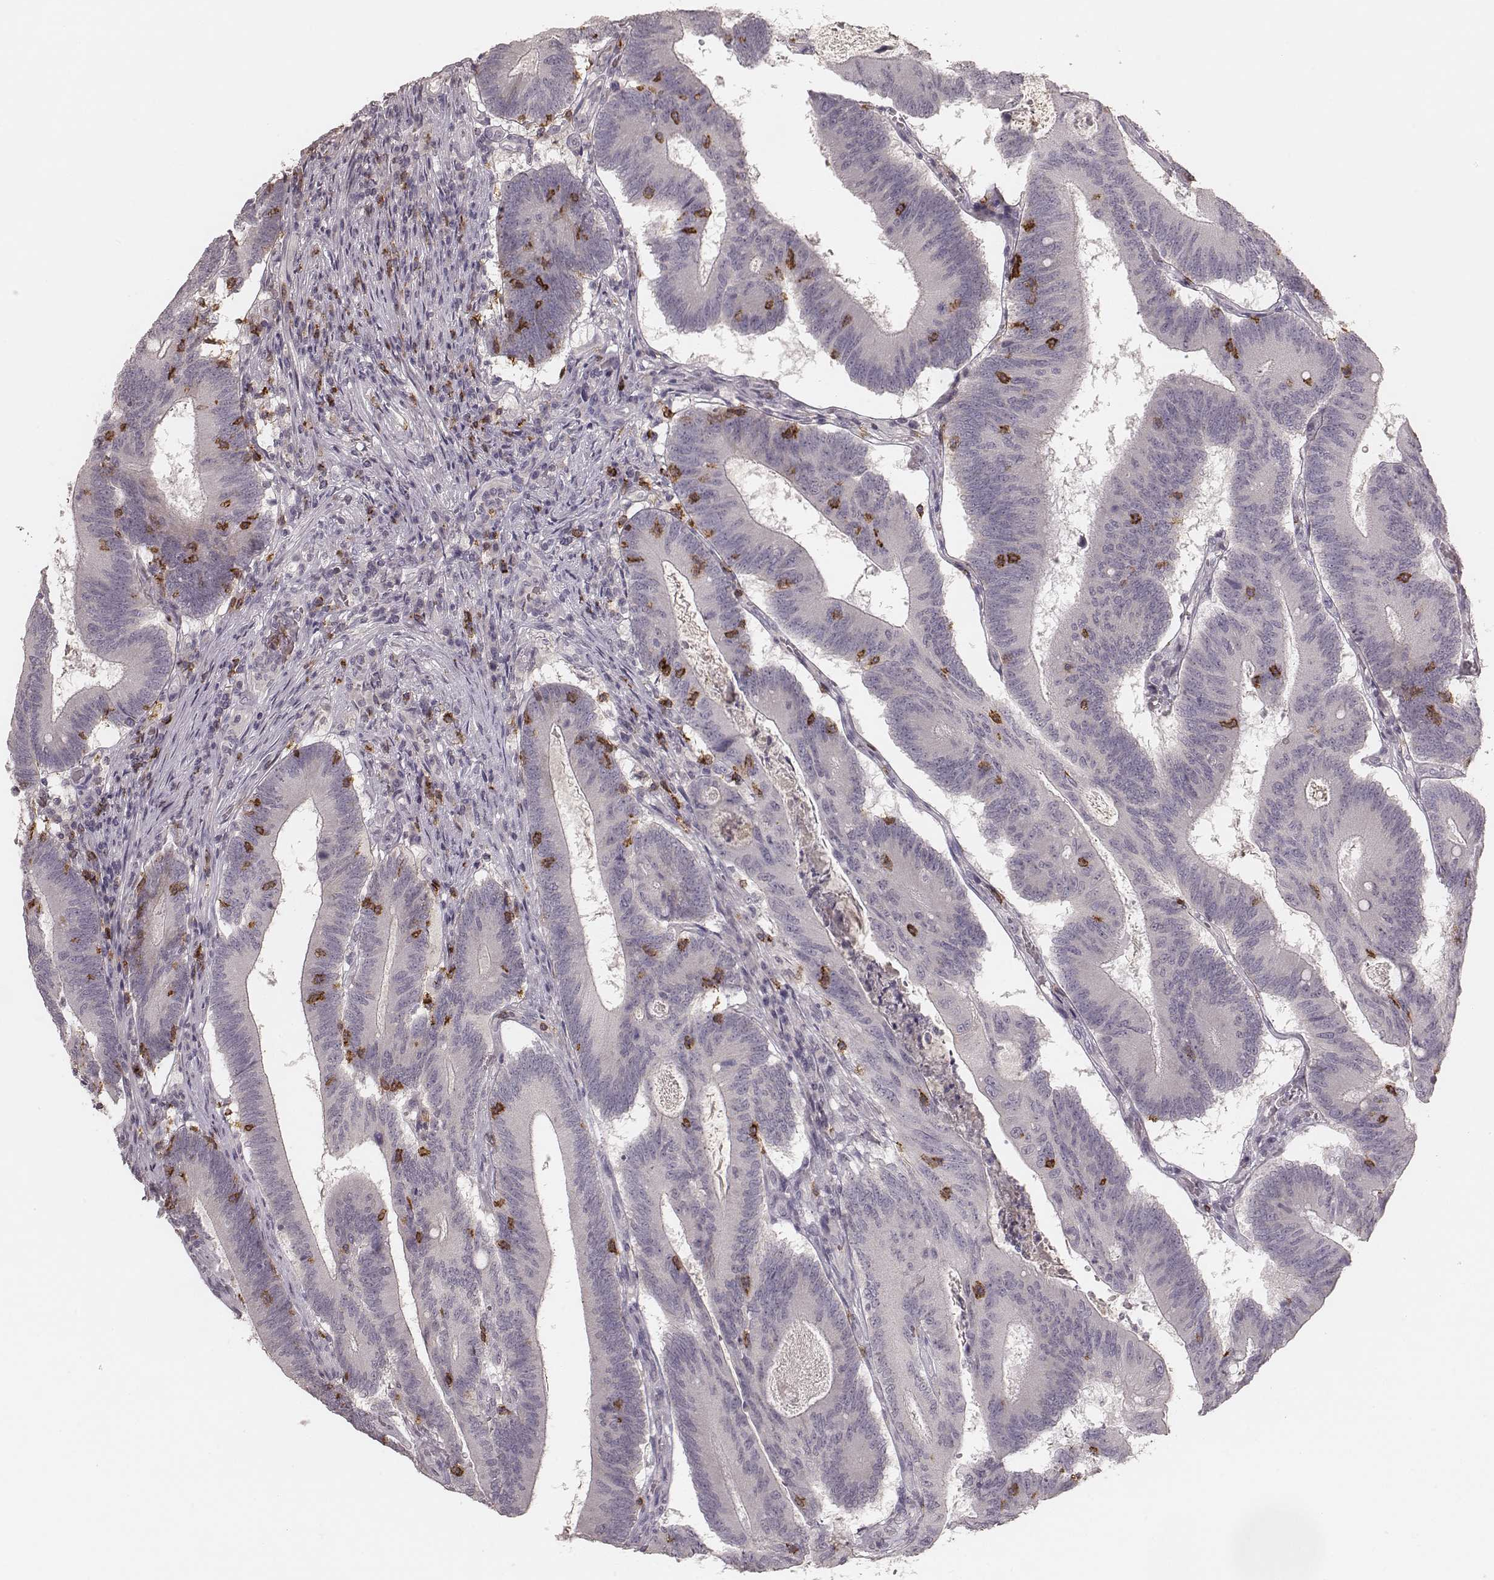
{"staining": {"intensity": "negative", "quantity": "none", "location": "none"}, "tissue": "colorectal cancer", "cell_type": "Tumor cells", "image_type": "cancer", "snomed": [{"axis": "morphology", "description": "Adenocarcinoma, NOS"}, {"axis": "topography", "description": "Colon"}], "caption": "Immunohistochemistry histopathology image of human colorectal cancer stained for a protein (brown), which demonstrates no positivity in tumor cells.", "gene": "CD8A", "patient": {"sex": "female", "age": 70}}